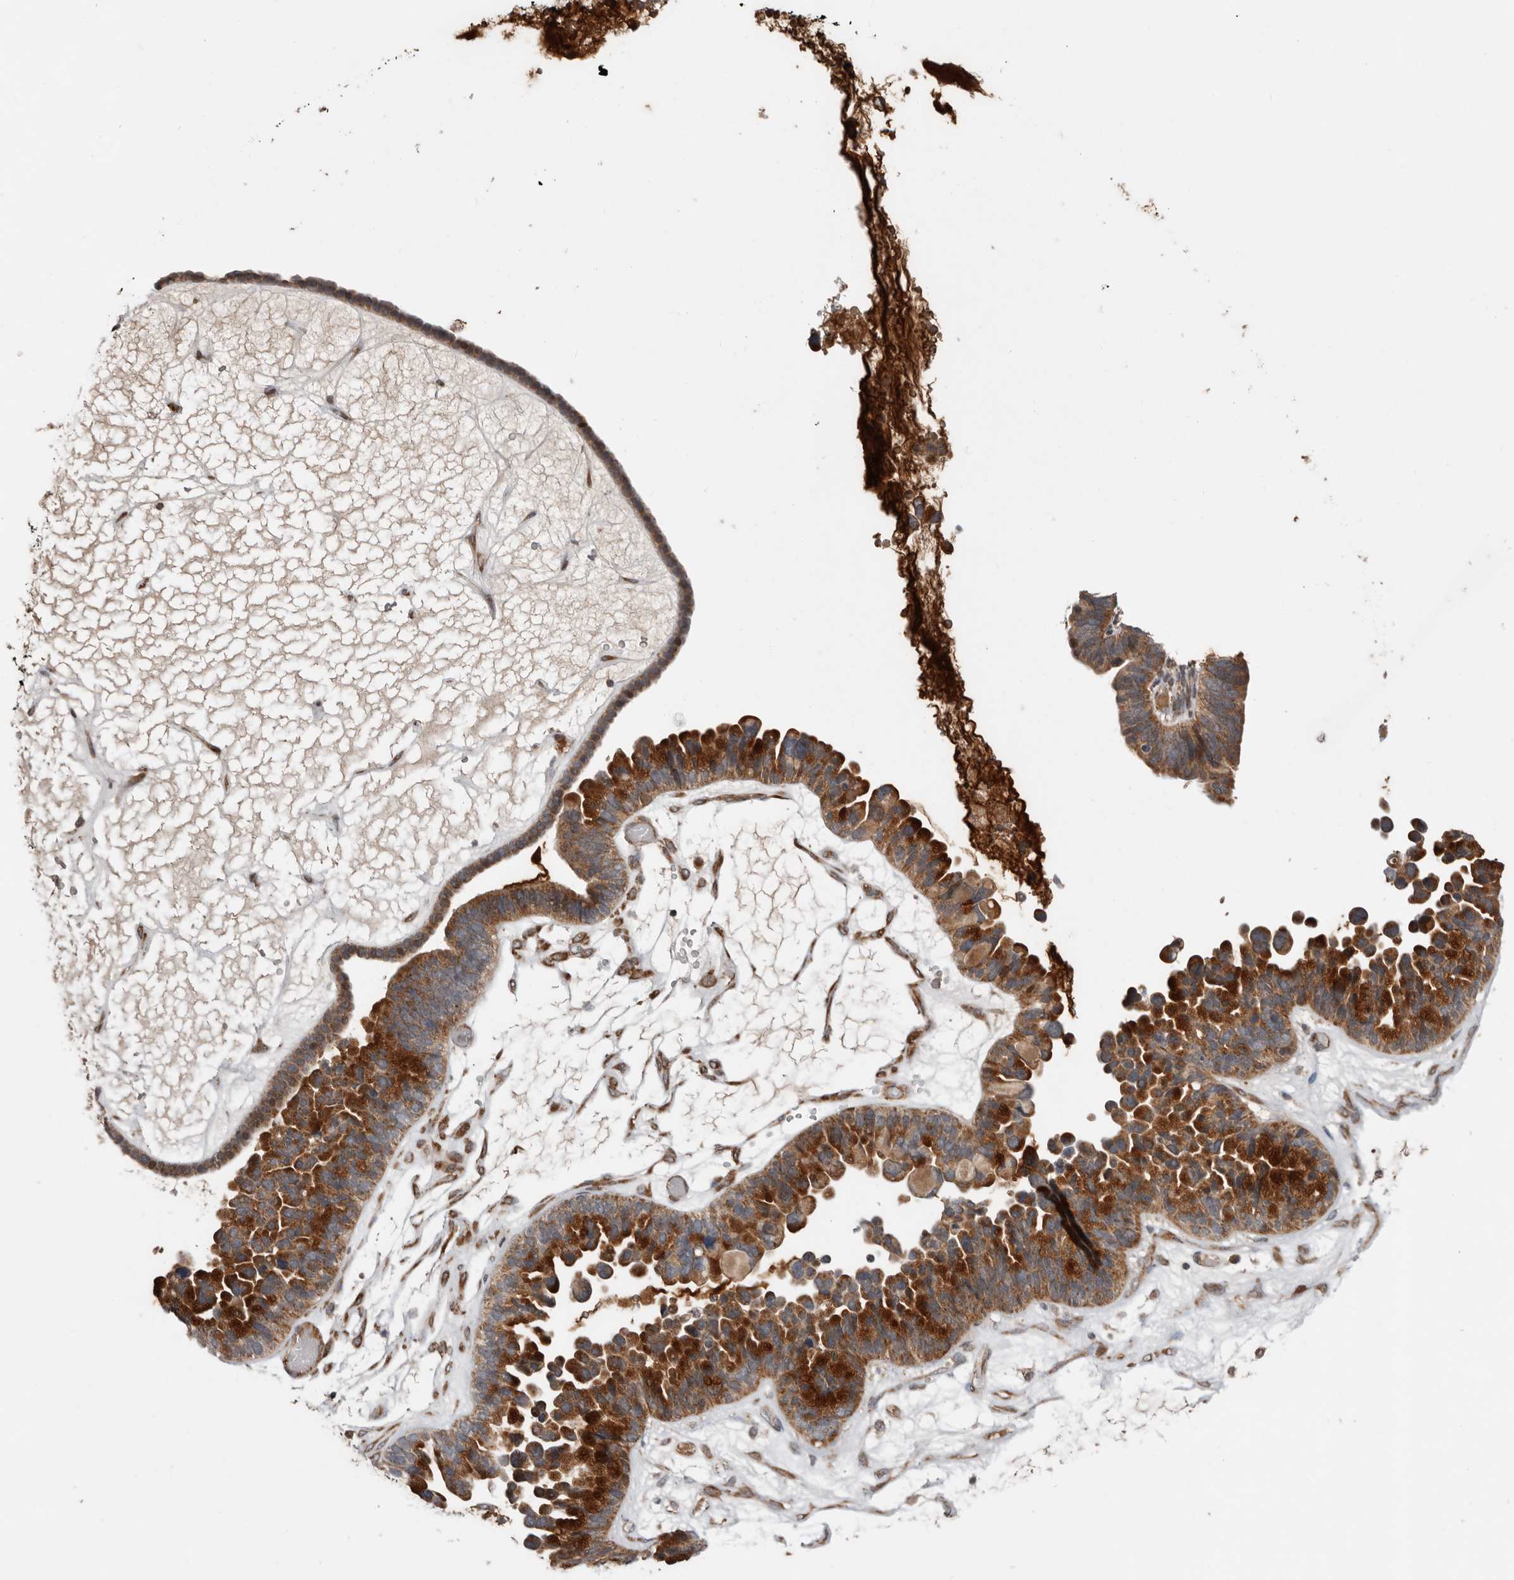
{"staining": {"intensity": "strong", "quantity": ">75%", "location": "cytoplasmic/membranous"}, "tissue": "ovarian cancer", "cell_type": "Tumor cells", "image_type": "cancer", "snomed": [{"axis": "morphology", "description": "Cystadenocarcinoma, serous, NOS"}, {"axis": "topography", "description": "Ovary"}], "caption": "IHC micrograph of ovarian cancer stained for a protein (brown), which shows high levels of strong cytoplasmic/membranous staining in about >75% of tumor cells.", "gene": "PROKR1", "patient": {"sex": "female", "age": 56}}